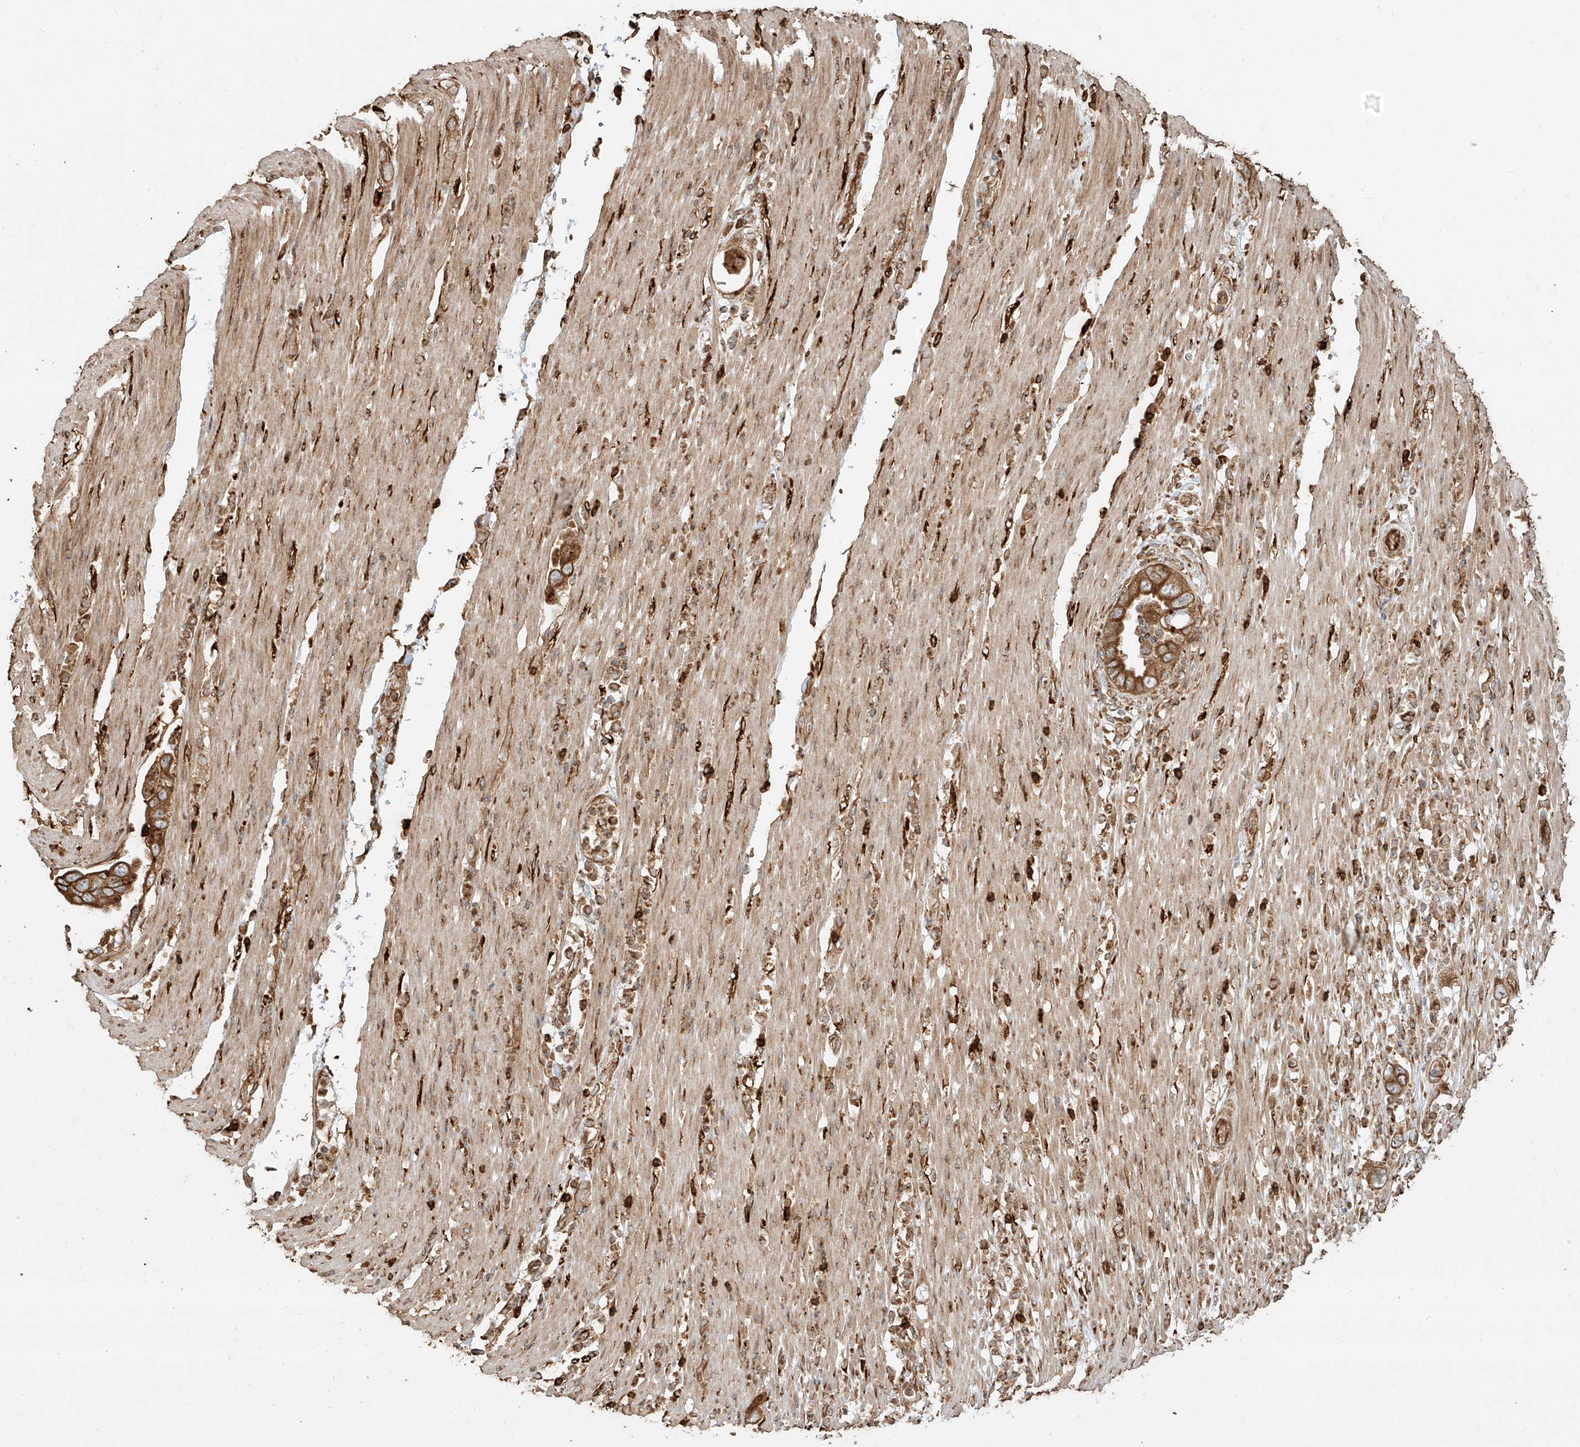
{"staining": {"intensity": "moderate", "quantity": ">75%", "location": "cytoplasmic/membranous"}, "tissue": "pancreatic cancer", "cell_type": "Tumor cells", "image_type": "cancer", "snomed": [{"axis": "morphology", "description": "Adenocarcinoma, NOS"}, {"axis": "topography", "description": "Pancreas"}], "caption": "Protein analysis of pancreatic cancer (adenocarcinoma) tissue shows moderate cytoplasmic/membranous positivity in about >75% of tumor cells.", "gene": "EFNB1", "patient": {"sex": "female", "age": 71}}